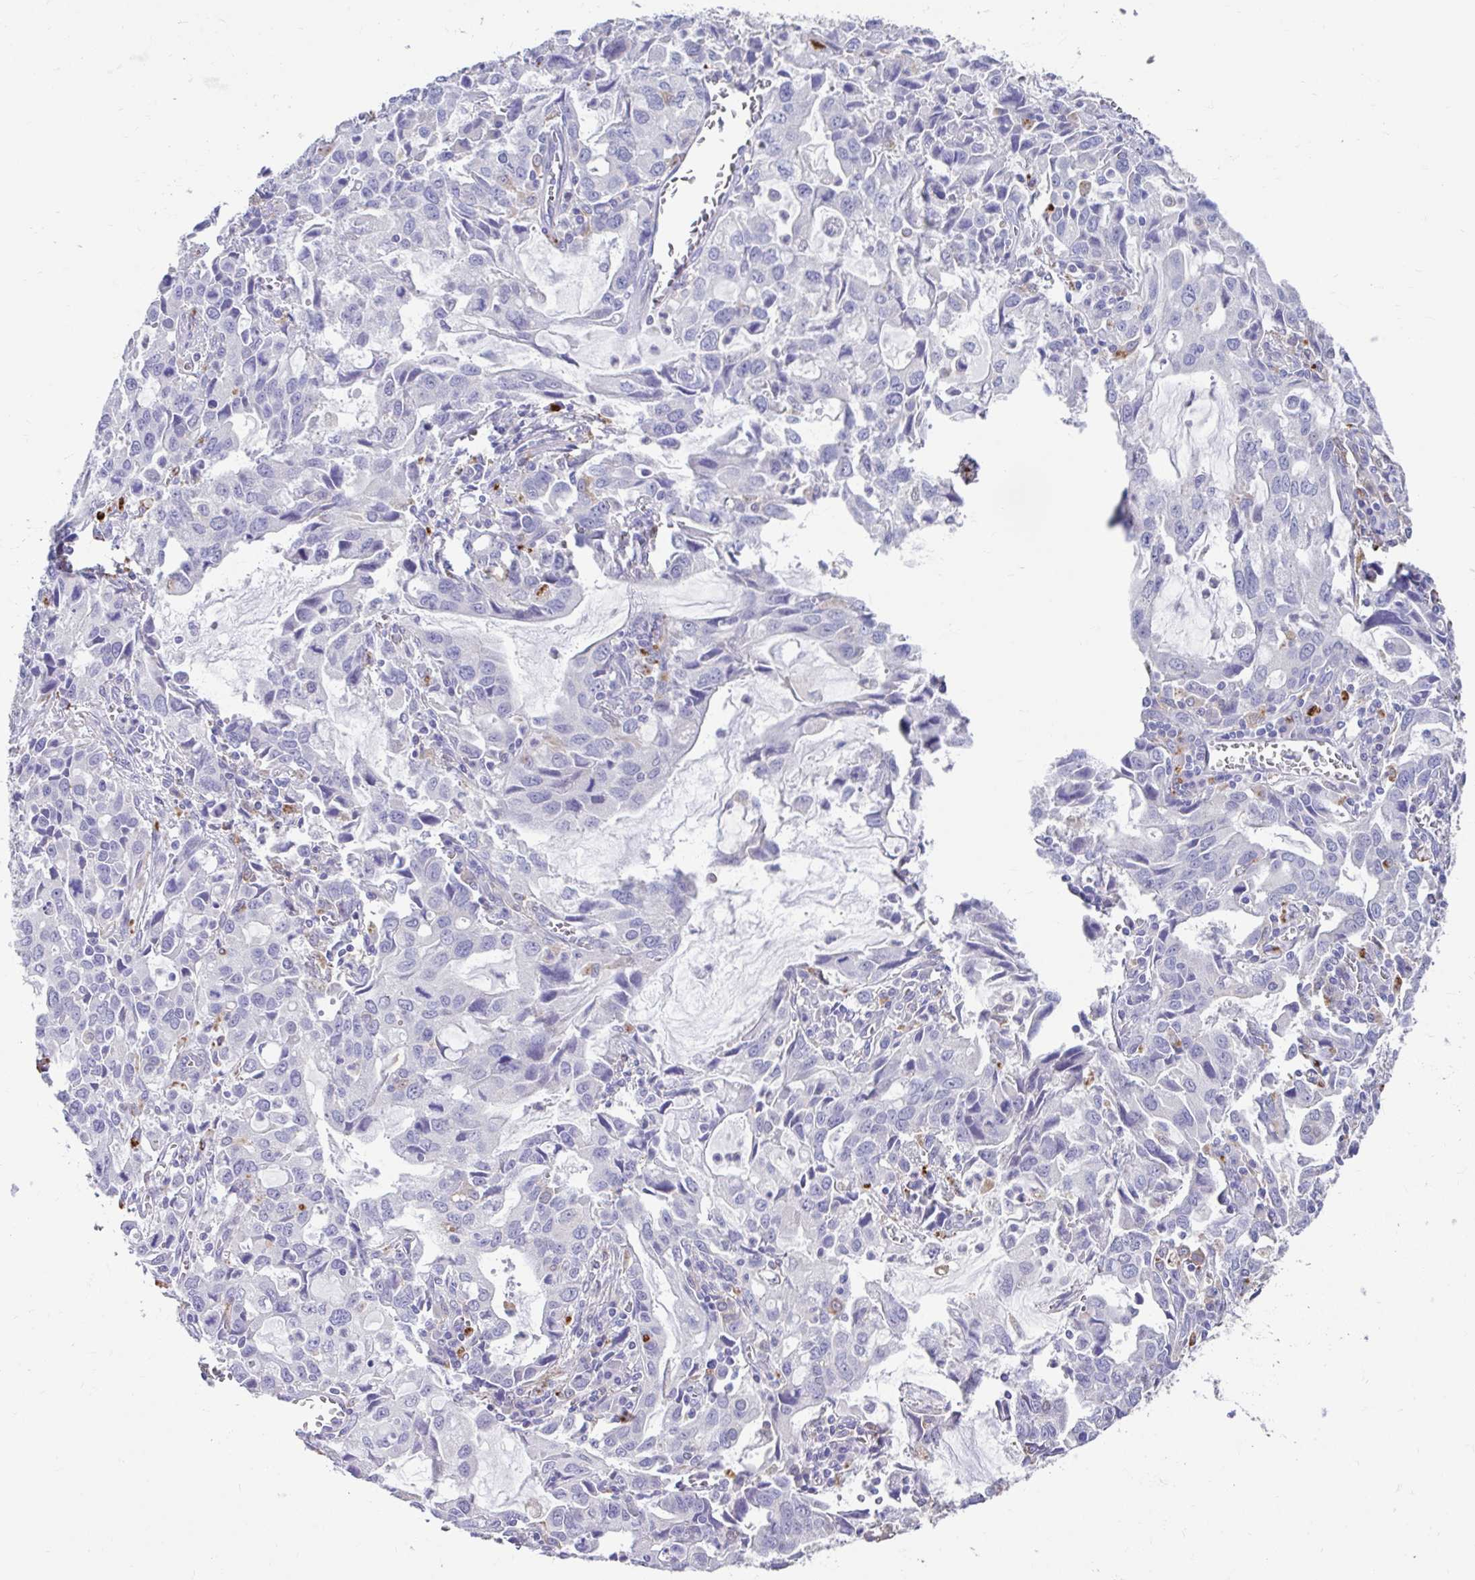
{"staining": {"intensity": "negative", "quantity": "none", "location": "none"}, "tissue": "stomach cancer", "cell_type": "Tumor cells", "image_type": "cancer", "snomed": [{"axis": "morphology", "description": "Adenocarcinoma, NOS"}, {"axis": "topography", "description": "Stomach, upper"}], "caption": "High power microscopy image of an immunohistochemistry (IHC) histopathology image of stomach cancer, revealing no significant expression in tumor cells.", "gene": "ZNF33A", "patient": {"sex": "male", "age": 85}}